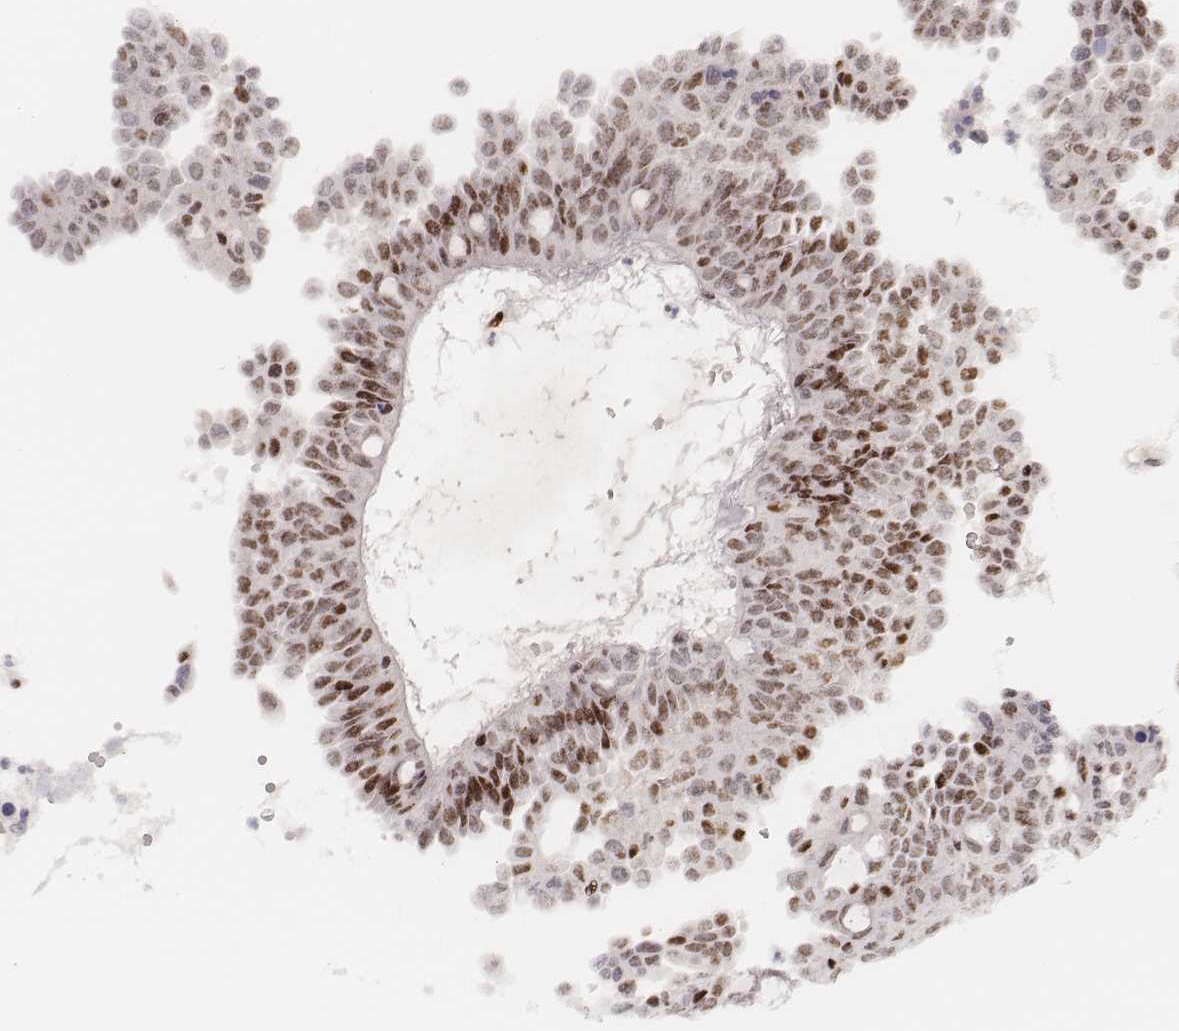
{"staining": {"intensity": "moderate", "quantity": "25%-75%", "location": "nuclear"}, "tissue": "ovarian cancer", "cell_type": "Tumor cells", "image_type": "cancer", "snomed": [{"axis": "morphology", "description": "Cystadenocarcinoma, serous, NOS"}, {"axis": "topography", "description": "Ovary"}], "caption": "Moderate nuclear staining for a protein is identified in about 25%-75% of tumor cells of ovarian cancer using IHC.", "gene": "HNRNPC", "patient": {"sex": "female", "age": 71}}